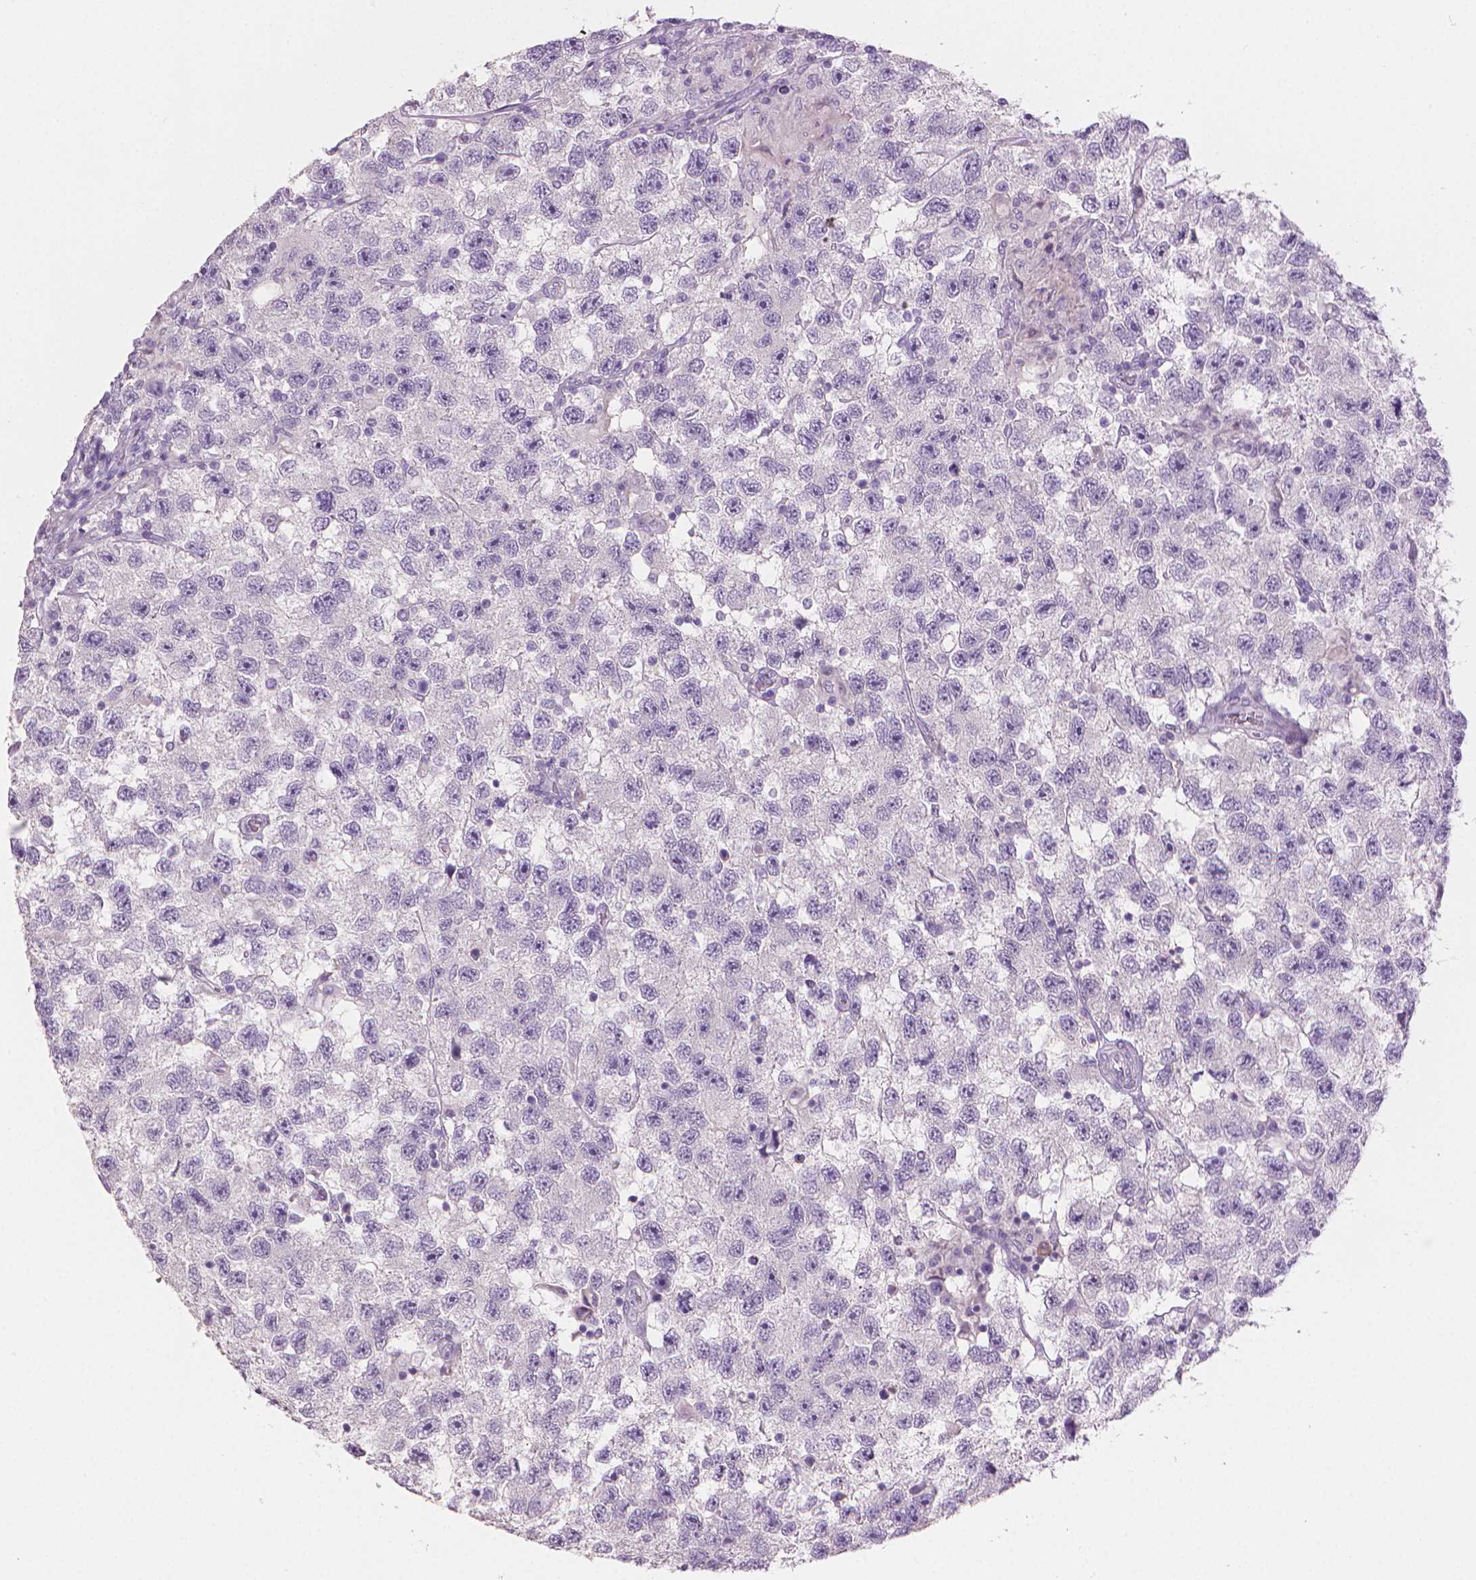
{"staining": {"intensity": "negative", "quantity": "none", "location": "none"}, "tissue": "testis cancer", "cell_type": "Tumor cells", "image_type": "cancer", "snomed": [{"axis": "morphology", "description": "Seminoma, NOS"}, {"axis": "topography", "description": "Testis"}], "caption": "This photomicrograph is of seminoma (testis) stained with immunohistochemistry (IHC) to label a protein in brown with the nuclei are counter-stained blue. There is no positivity in tumor cells. (DAB immunohistochemistry visualized using brightfield microscopy, high magnification).", "gene": "MLANA", "patient": {"sex": "male", "age": 26}}